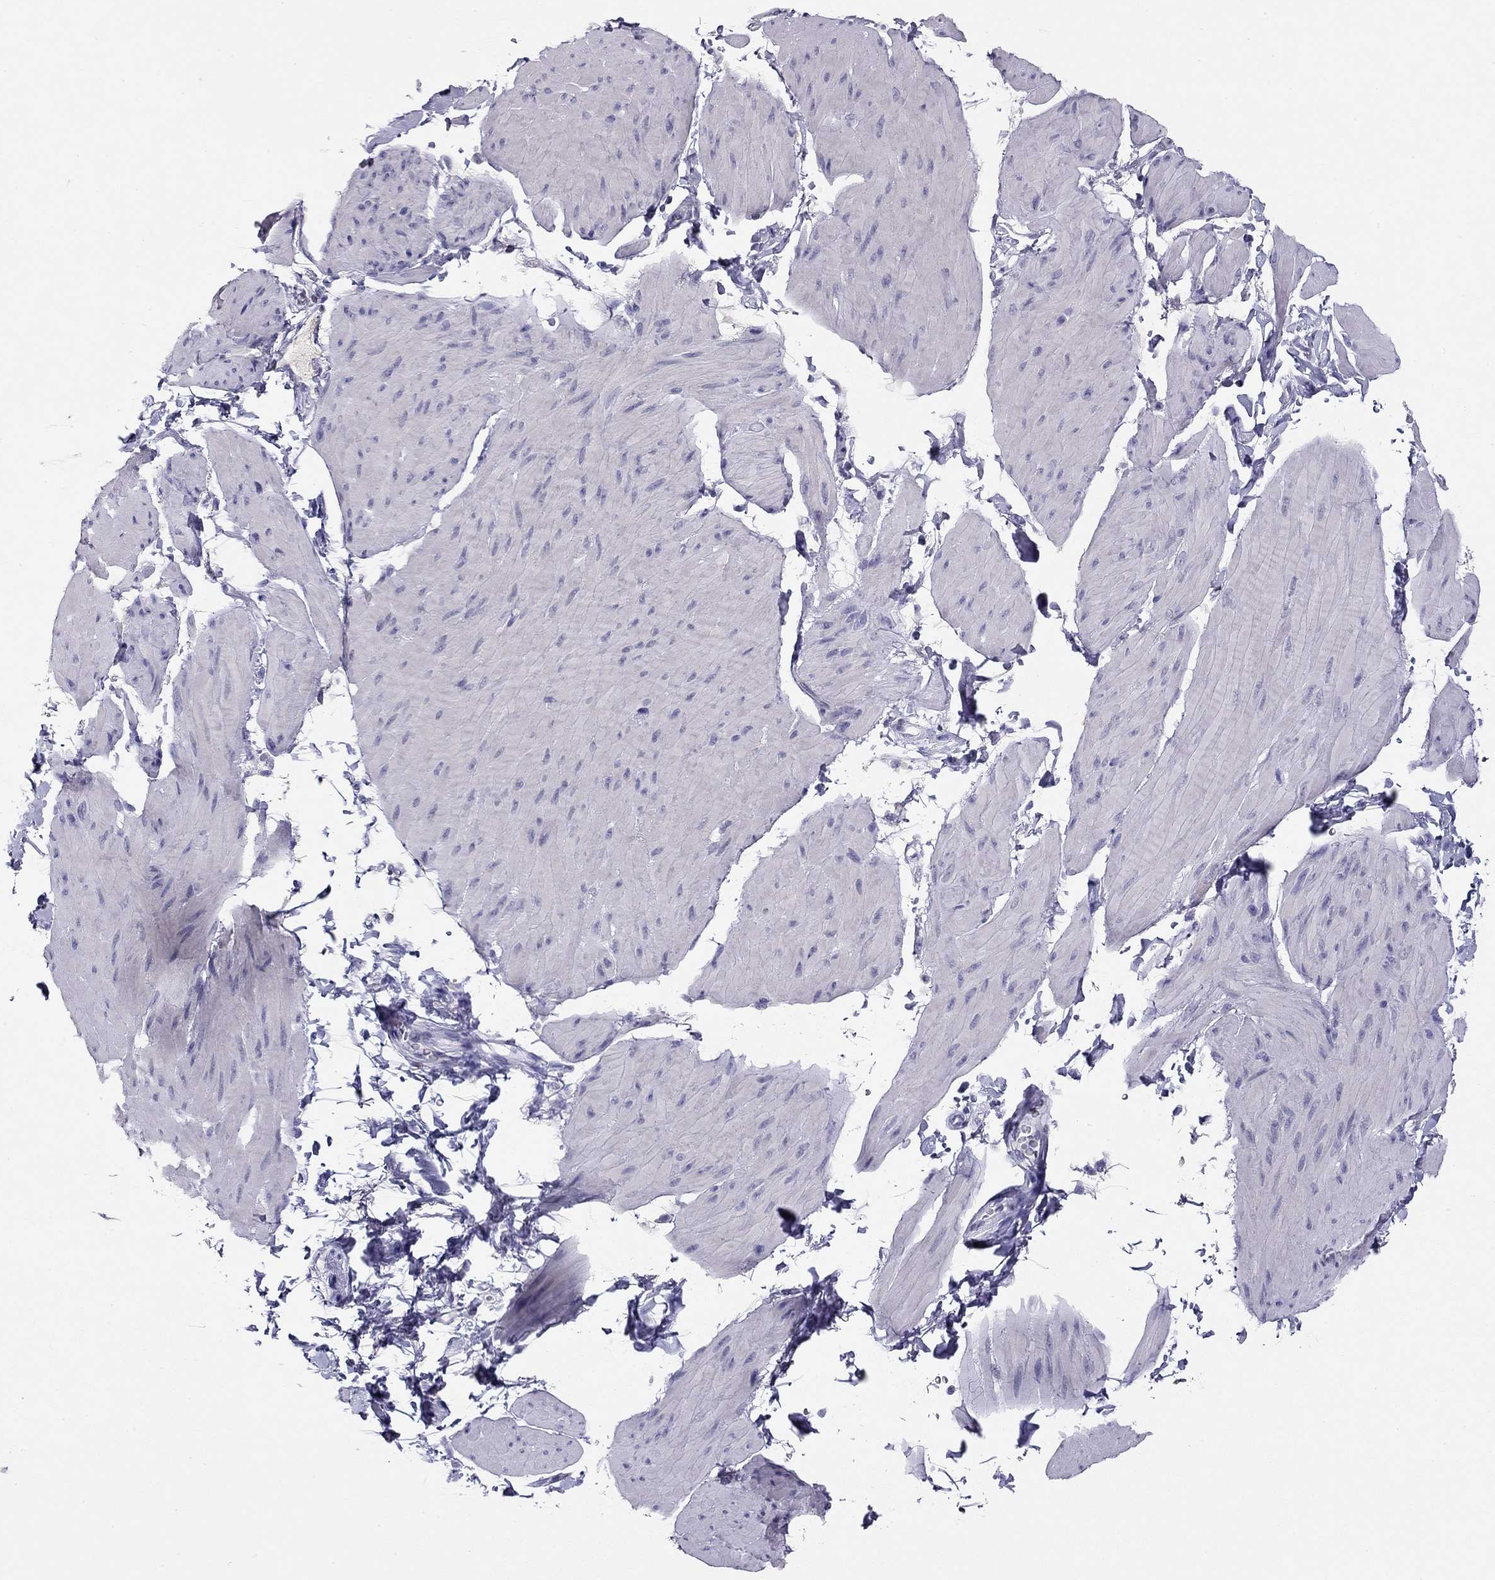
{"staining": {"intensity": "negative", "quantity": "none", "location": "none"}, "tissue": "smooth muscle", "cell_type": "Smooth muscle cells", "image_type": "normal", "snomed": [{"axis": "morphology", "description": "Normal tissue, NOS"}, {"axis": "topography", "description": "Adipose tissue"}, {"axis": "topography", "description": "Smooth muscle"}, {"axis": "topography", "description": "Peripheral nerve tissue"}], "caption": "This is an immunohistochemistry (IHC) photomicrograph of benign smooth muscle. There is no positivity in smooth muscle cells.", "gene": "KCNV2", "patient": {"sex": "male", "age": 83}}